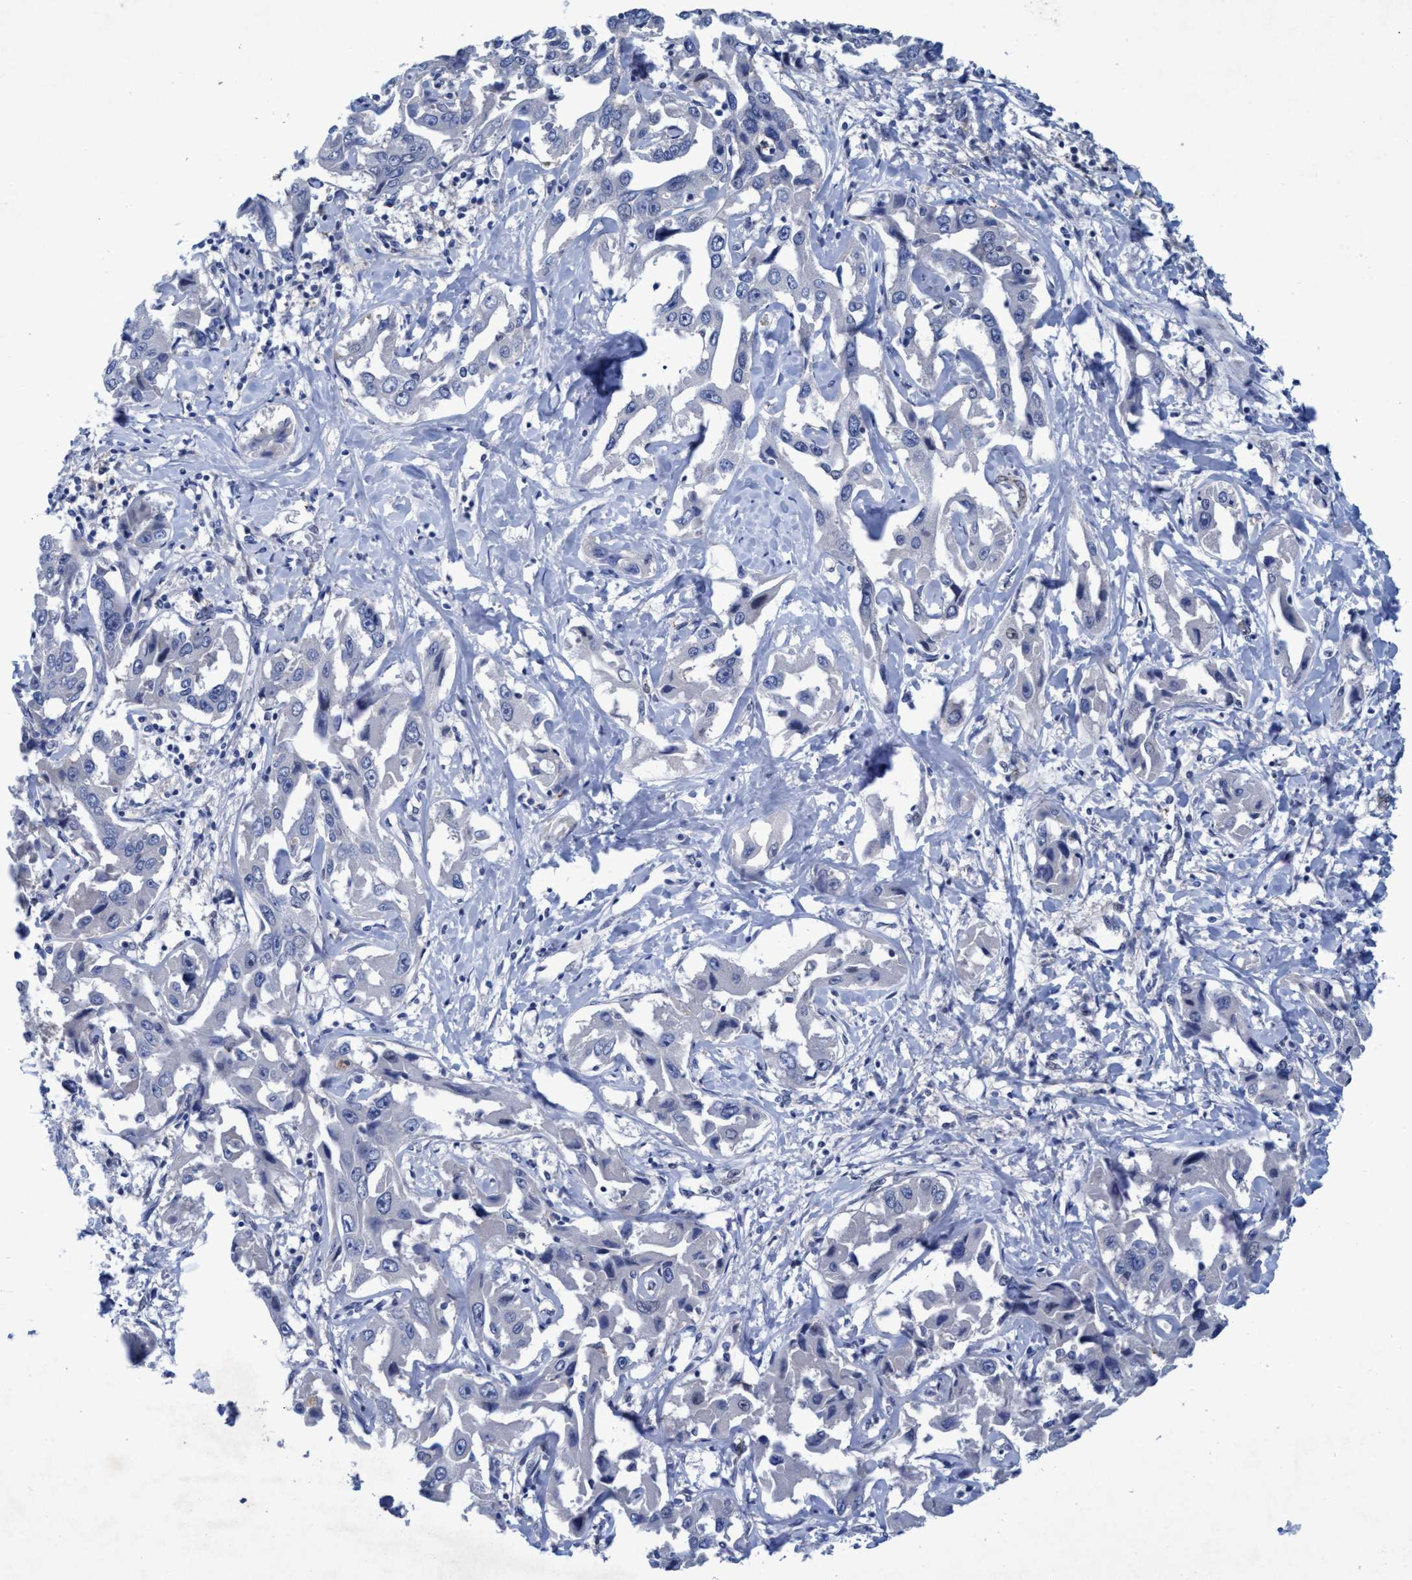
{"staining": {"intensity": "negative", "quantity": "none", "location": "none"}, "tissue": "liver cancer", "cell_type": "Tumor cells", "image_type": "cancer", "snomed": [{"axis": "morphology", "description": "Cholangiocarcinoma"}, {"axis": "topography", "description": "Liver"}], "caption": "This image is of liver cholangiocarcinoma stained with immunohistochemistry (IHC) to label a protein in brown with the nuclei are counter-stained blue. There is no expression in tumor cells.", "gene": "SLC43A2", "patient": {"sex": "male", "age": 59}}